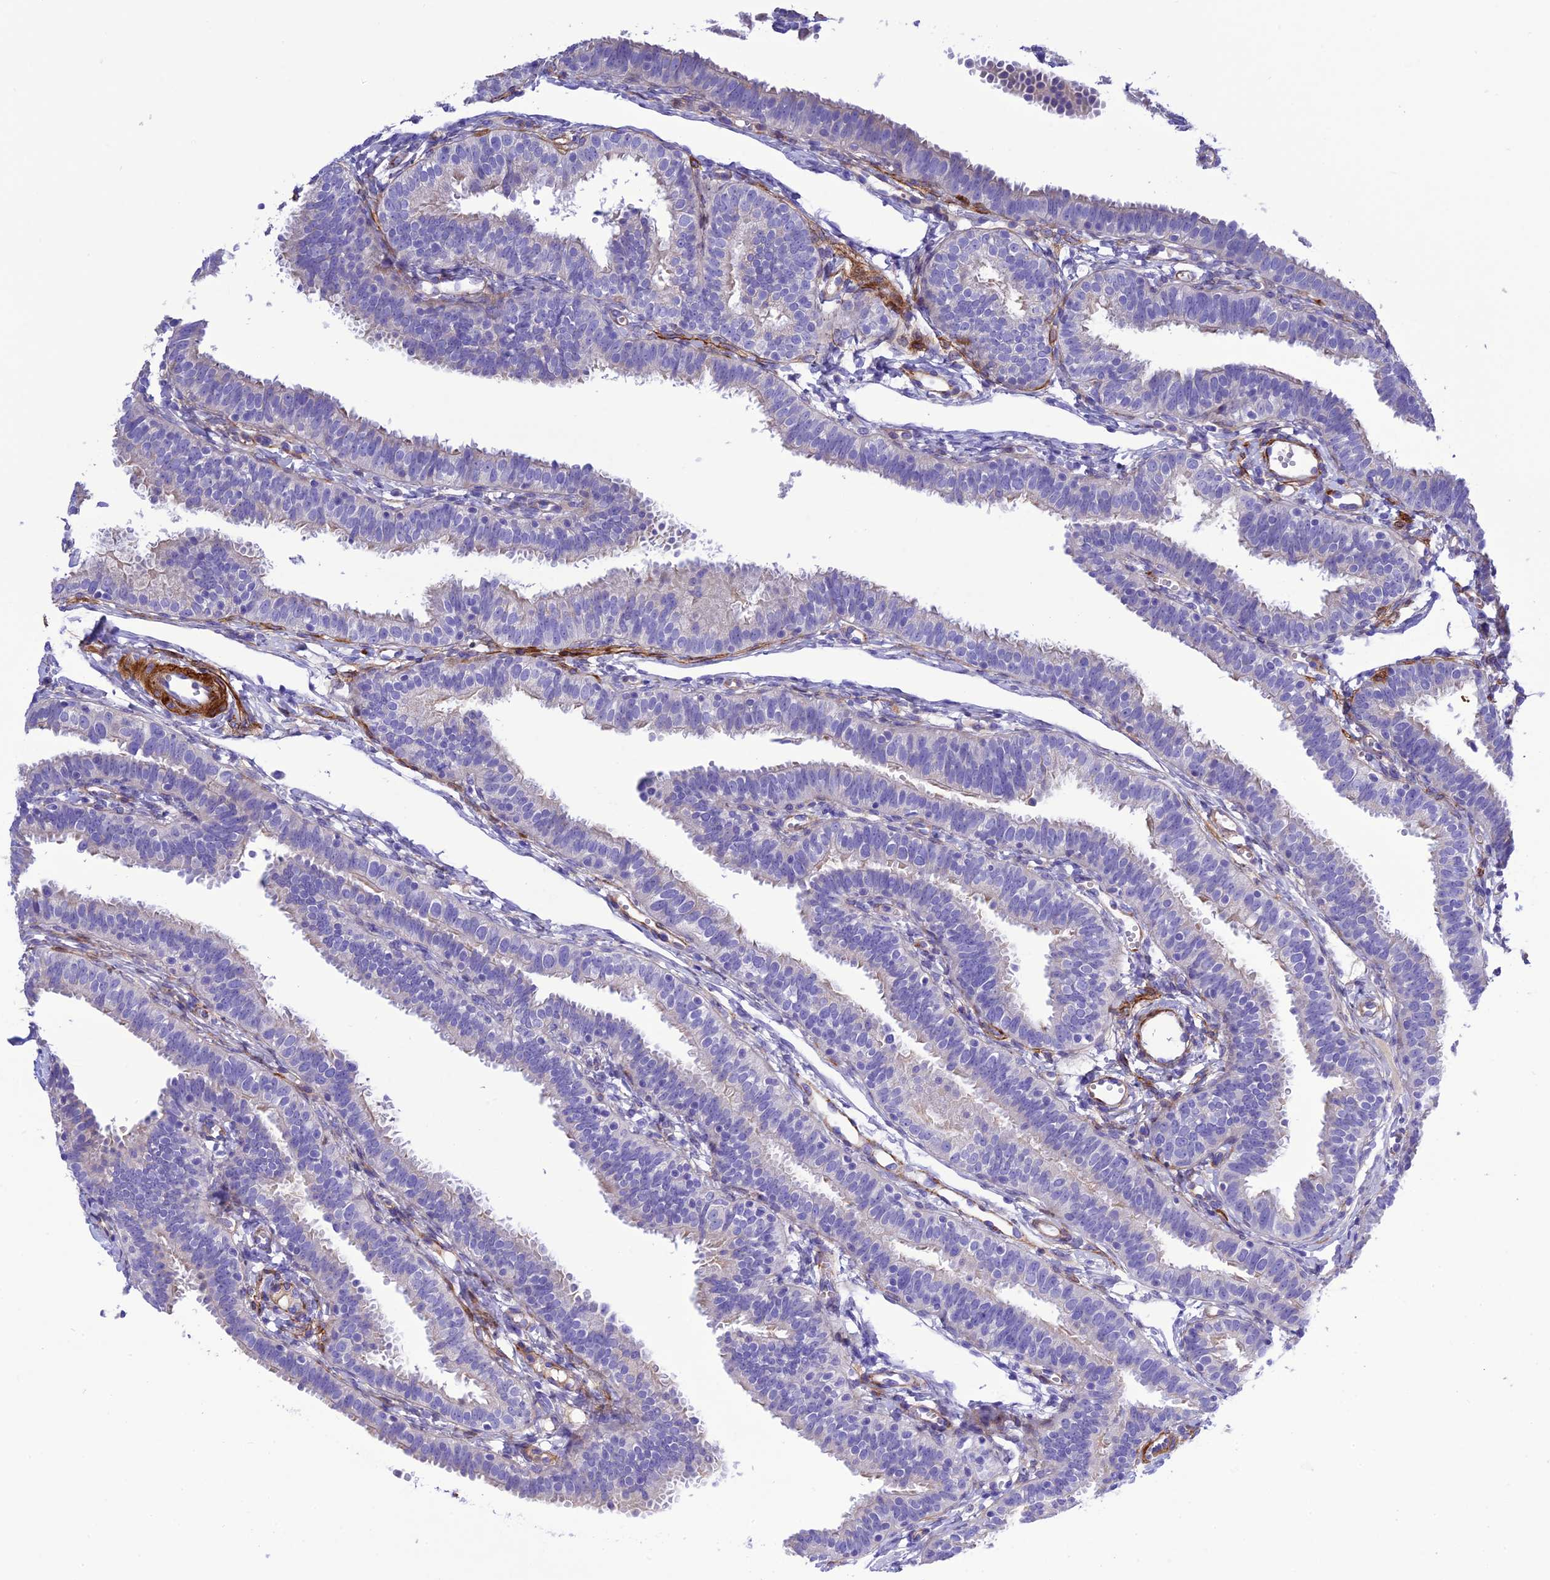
{"staining": {"intensity": "negative", "quantity": "none", "location": "none"}, "tissue": "fallopian tube", "cell_type": "Glandular cells", "image_type": "normal", "snomed": [{"axis": "morphology", "description": "Normal tissue, NOS"}, {"axis": "topography", "description": "Fallopian tube"}], "caption": "Immunohistochemistry micrograph of normal fallopian tube stained for a protein (brown), which demonstrates no staining in glandular cells.", "gene": "FRA10AC1", "patient": {"sex": "female", "age": 35}}